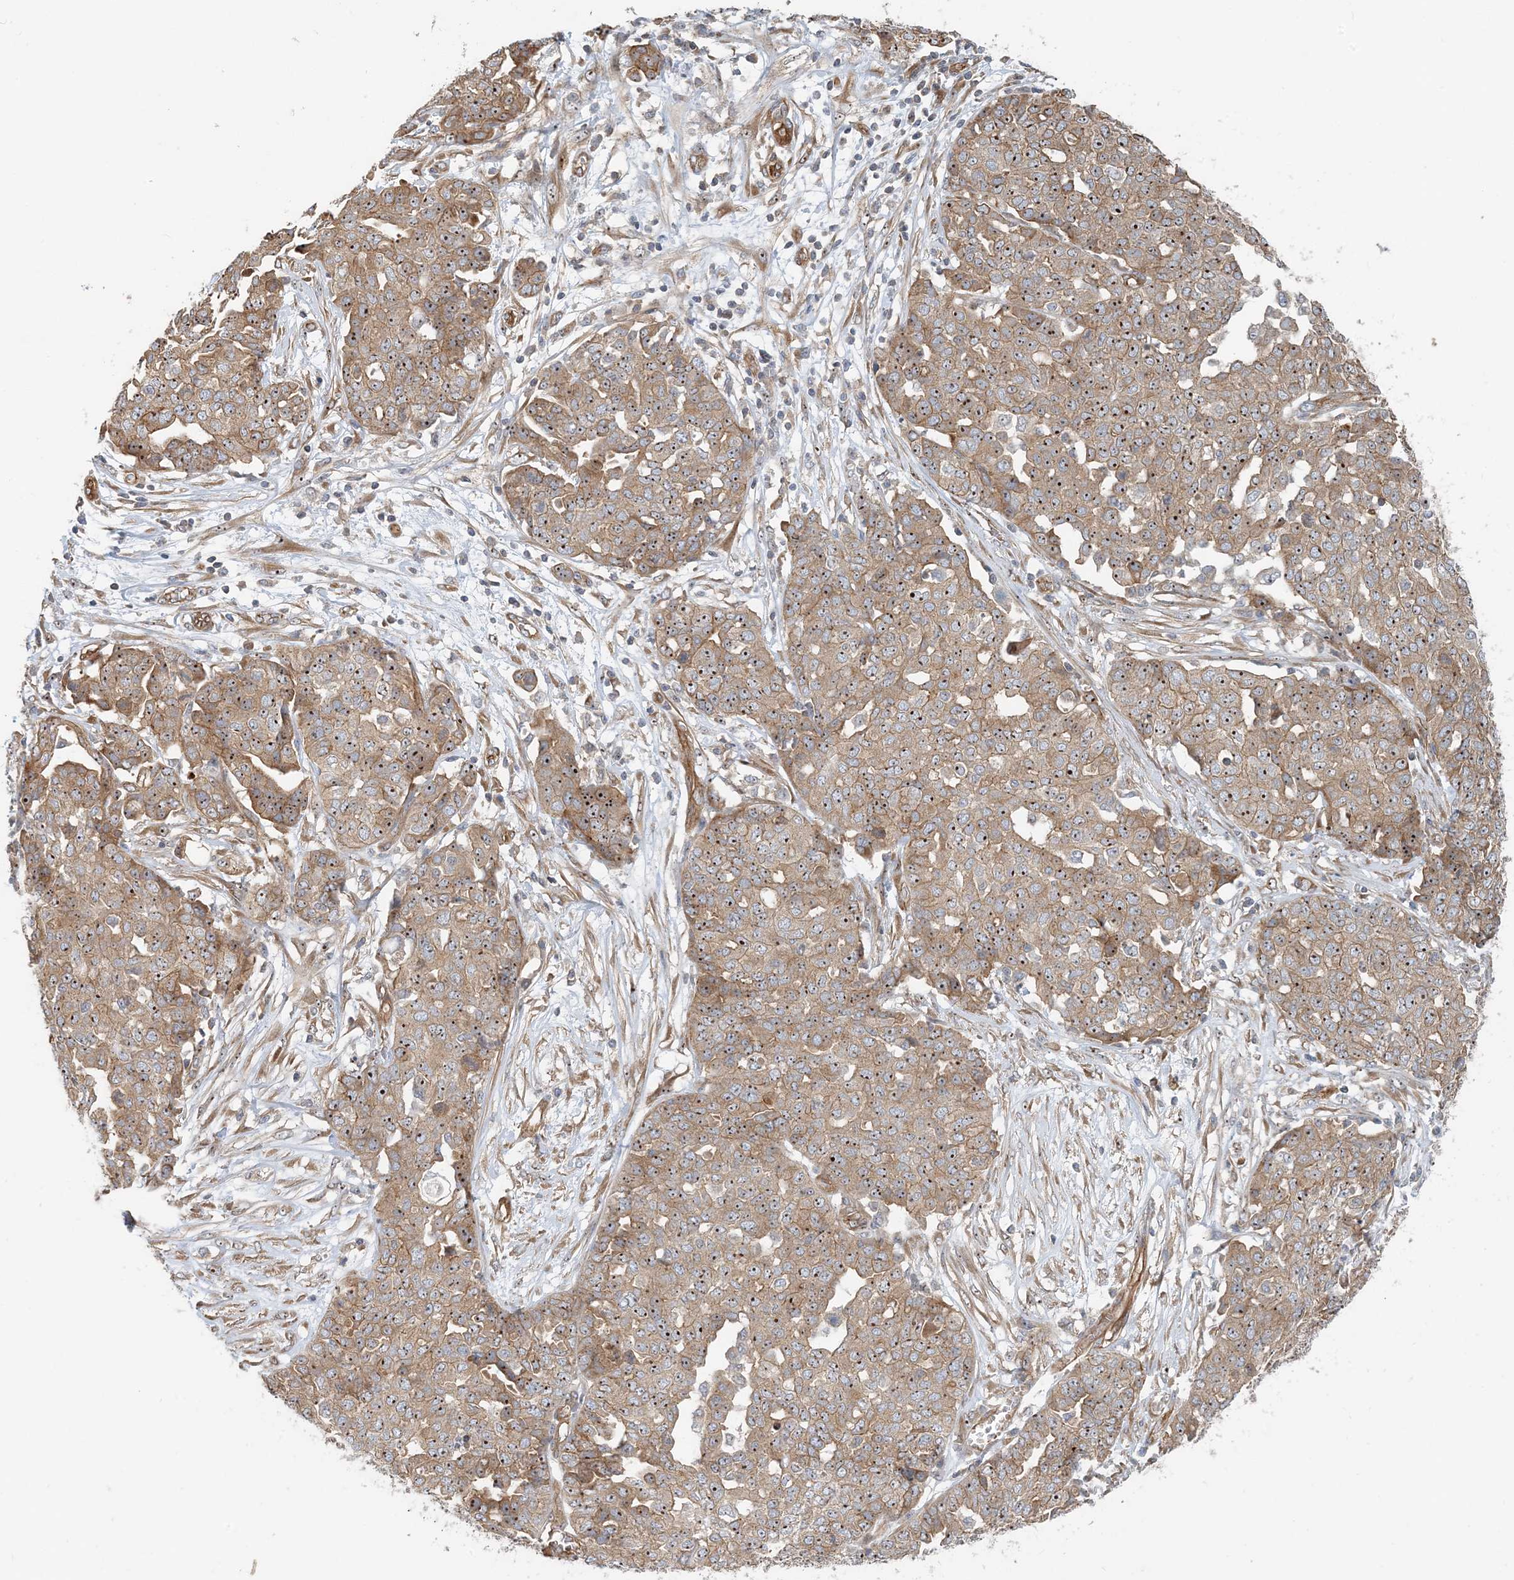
{"staining": {"intensity": "moderate", "quantity": ">75%", "location": "cytoplasmic/membranous,nuclear"}, "tissue": "ovarian cancer", "cell_type": "Tumor cells", "image_type": "cancer", "snomed": [{"axis": "morphology", "description": "Cystadenocarcinoma, serous, NOS"}, {"axis": "topography", "description": "Soft tissue"}, {"axis": "topography", "description": "Ovary"}], "caption": "Ovarian serous cystadenocarcinoma stained for a protein (brown) demonstrates moderate cytoplasmic/membranous and nuclear positive staining in approximately >75% of tumor cells.", "gene": "MYL5", "patient": {"sex": "female", "age": 57}}